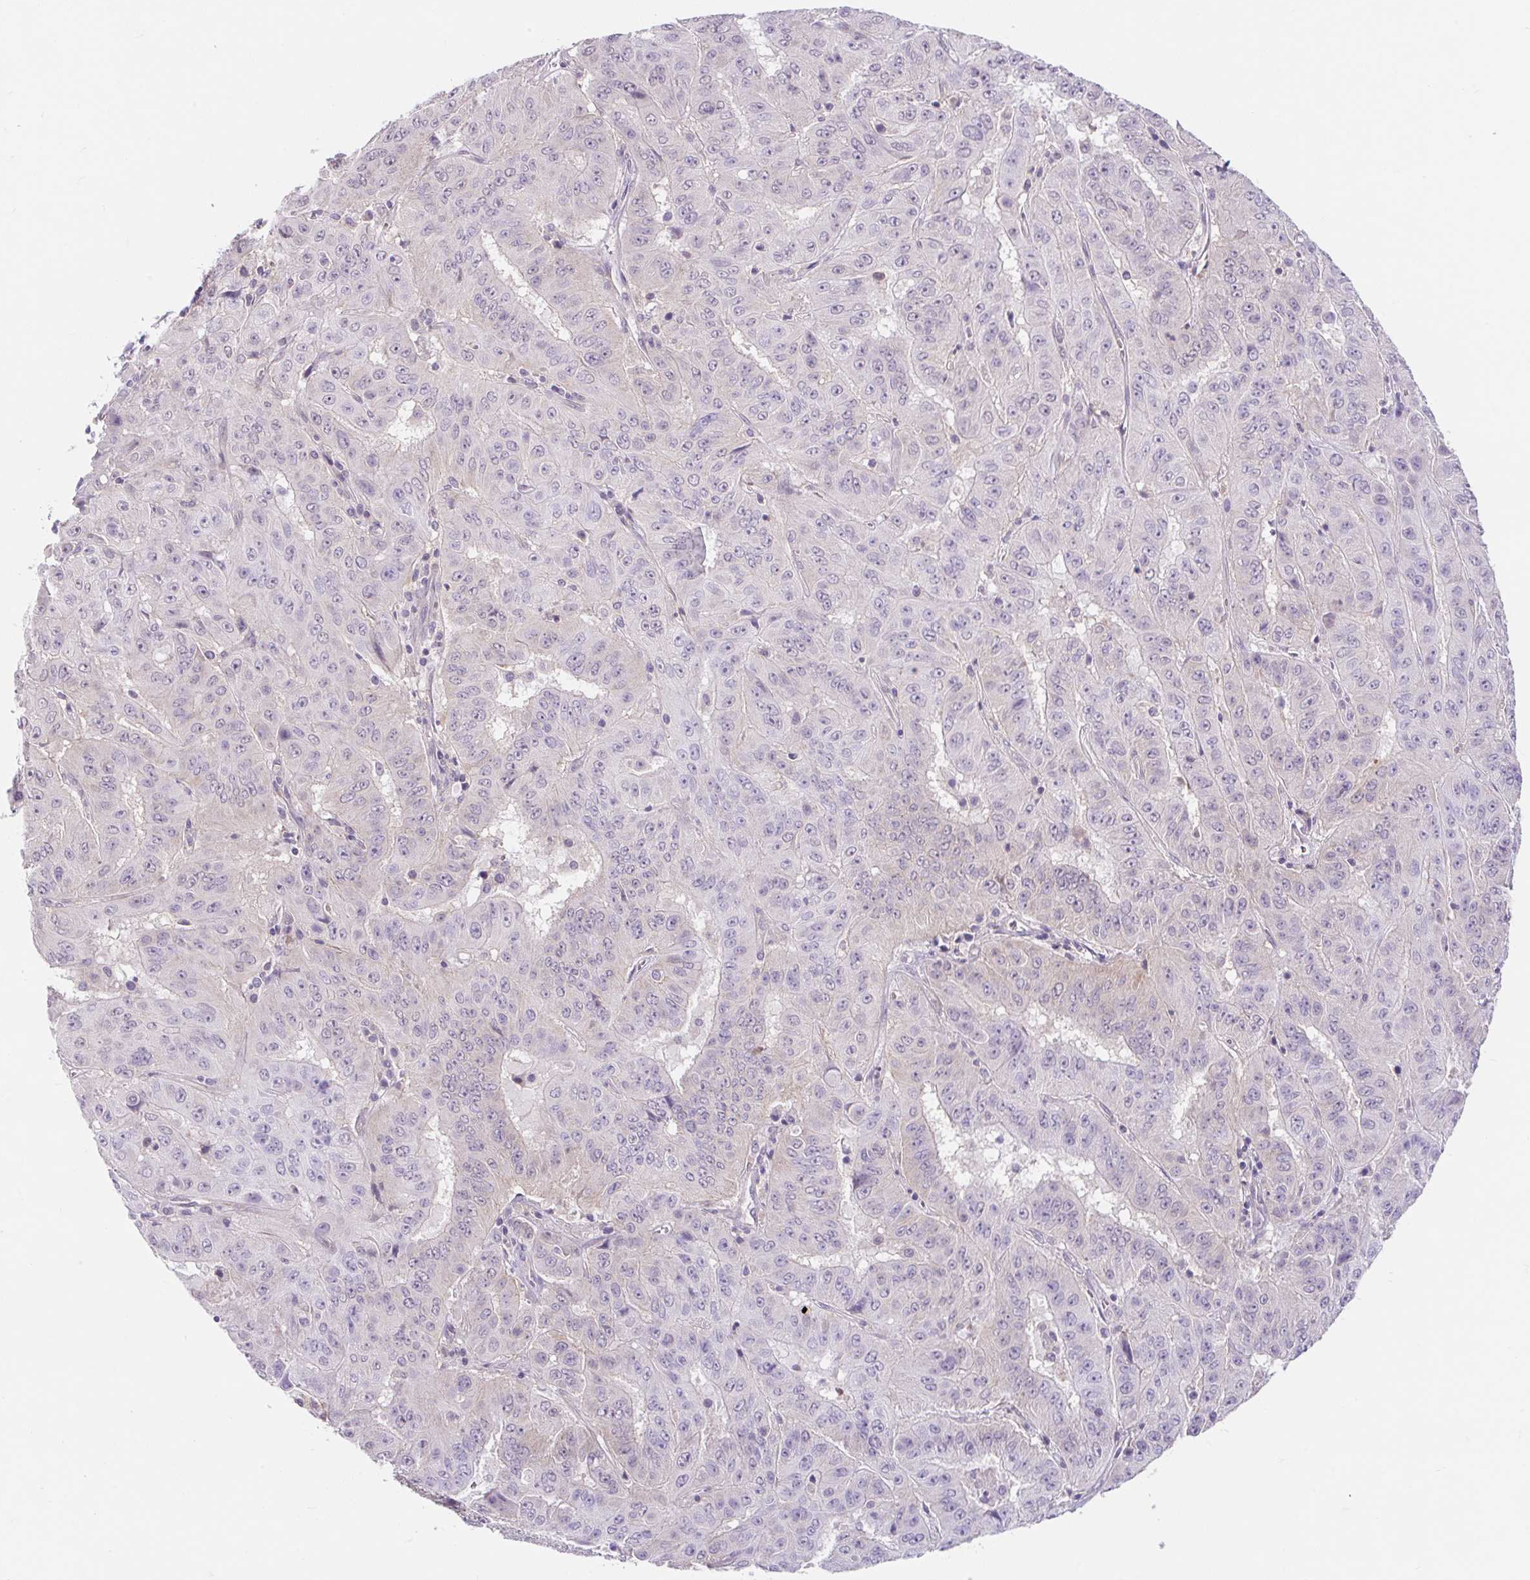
{"staining": {"intensity": "weak", "quantity": "<25%", "location": "nuclear"}, "tissue": "pancreatic cancer", "cell_type": "Tumor cells", "image_type": "cancer", "snomed": [{"axis": "morphology", "description": "Adenocarcinoma, NOS"}, {"axis": "topography", "description": "Pancreas"}], "caption": "Micrograph shows no protein expression in tumor cells of pancreatic cancer tissue.", "gene": "RALBP1", "patient": {"sex": "male", "age": 63}}